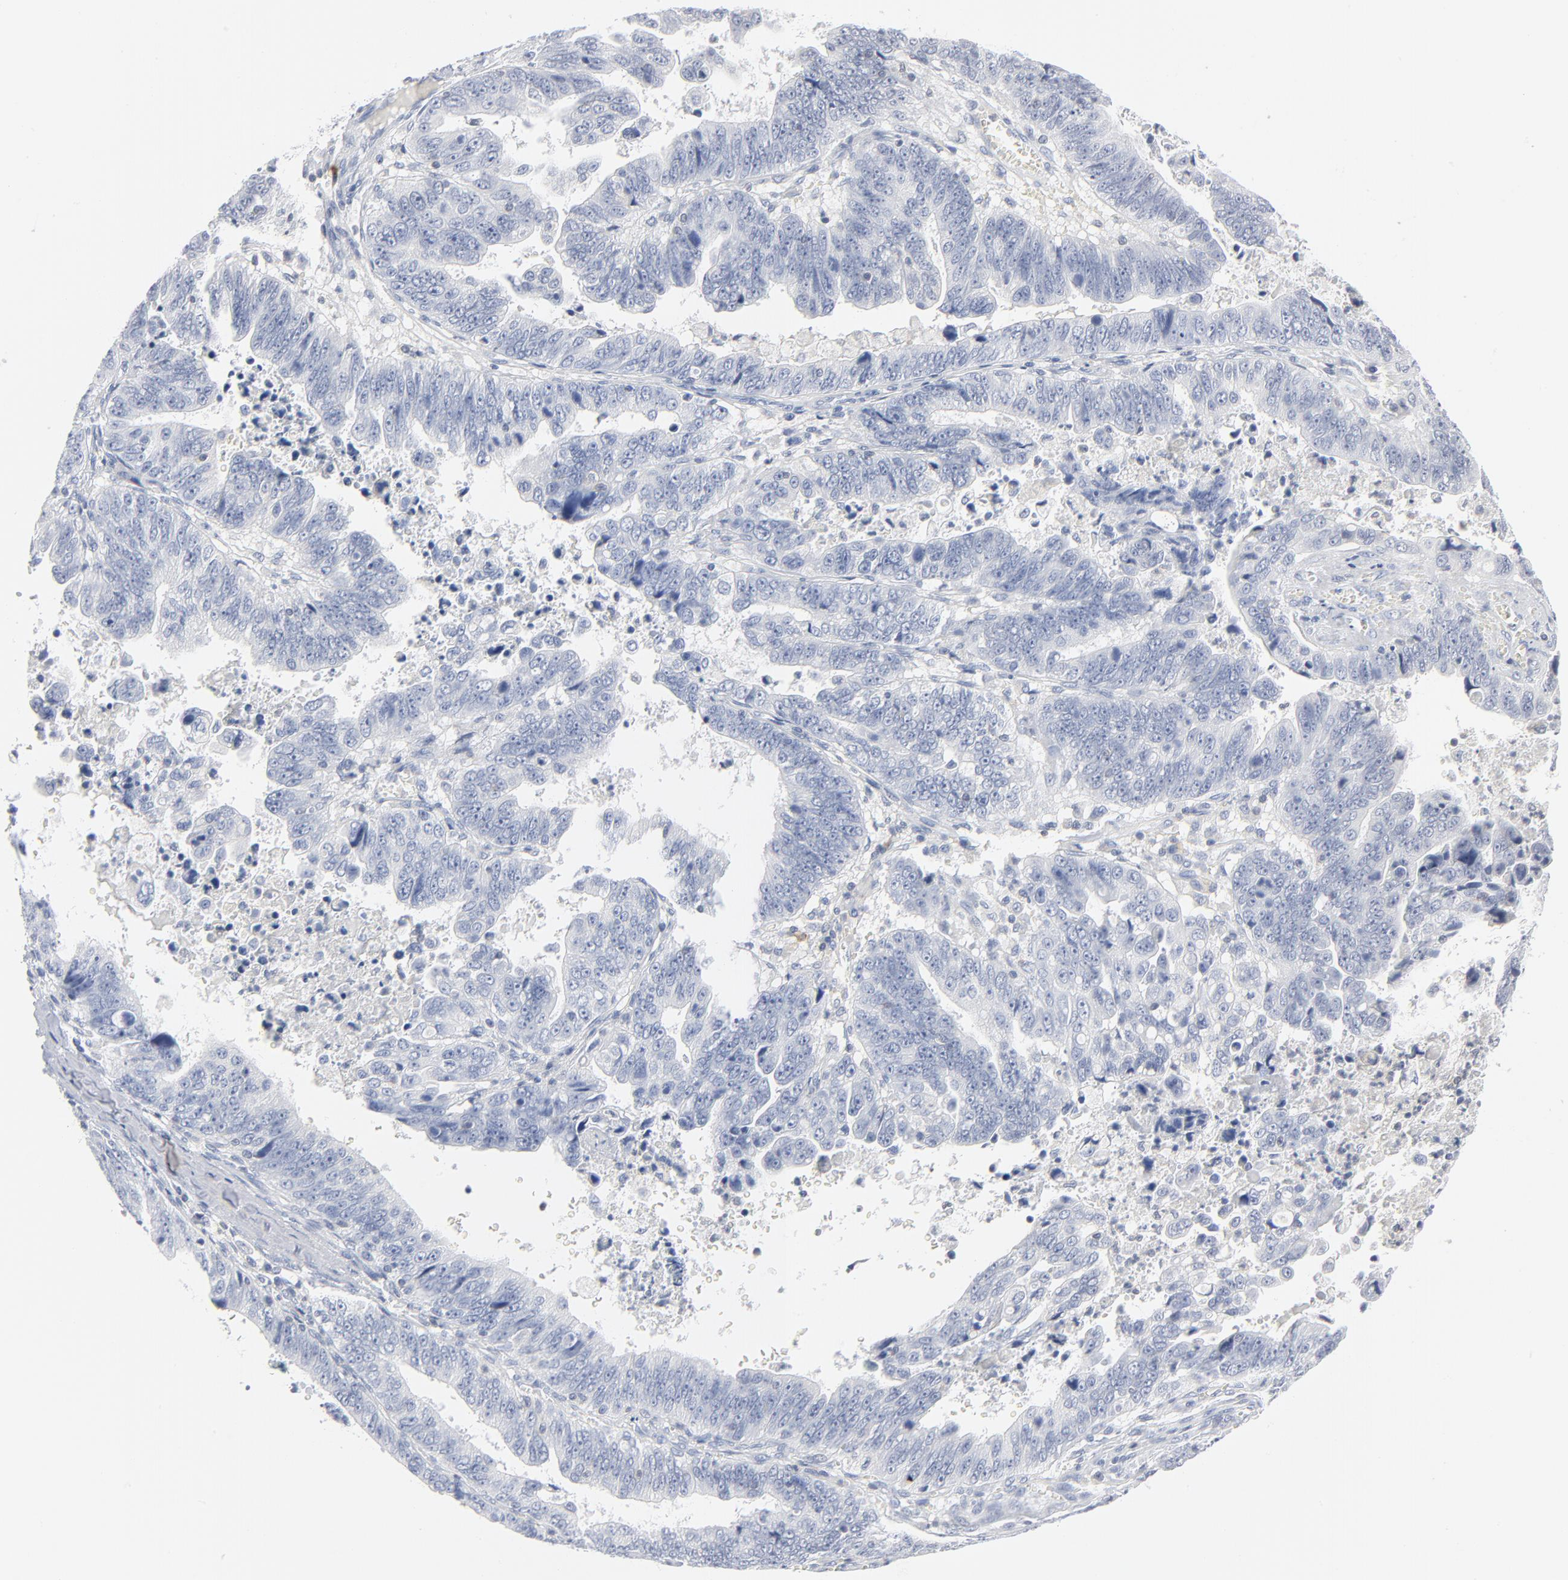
{"staining": {"intensity": "negative", "quantity": "none", "location": "none"}, "tissue": "stomach cancer", "cell_type": "Tumor cells", "image_type": "cancer", "snomed": [{"axis": "morphology", "description": "Adenocarcinoma, NOS"}, {"axis": "topography", "description": "Stomach, upper"}], "caption": "The image demonstrates no staining of tumor cells in adenocarcinoma (stomach).", "gene": "PTK2B", "patient": {"sex": "female", "age": 50}}